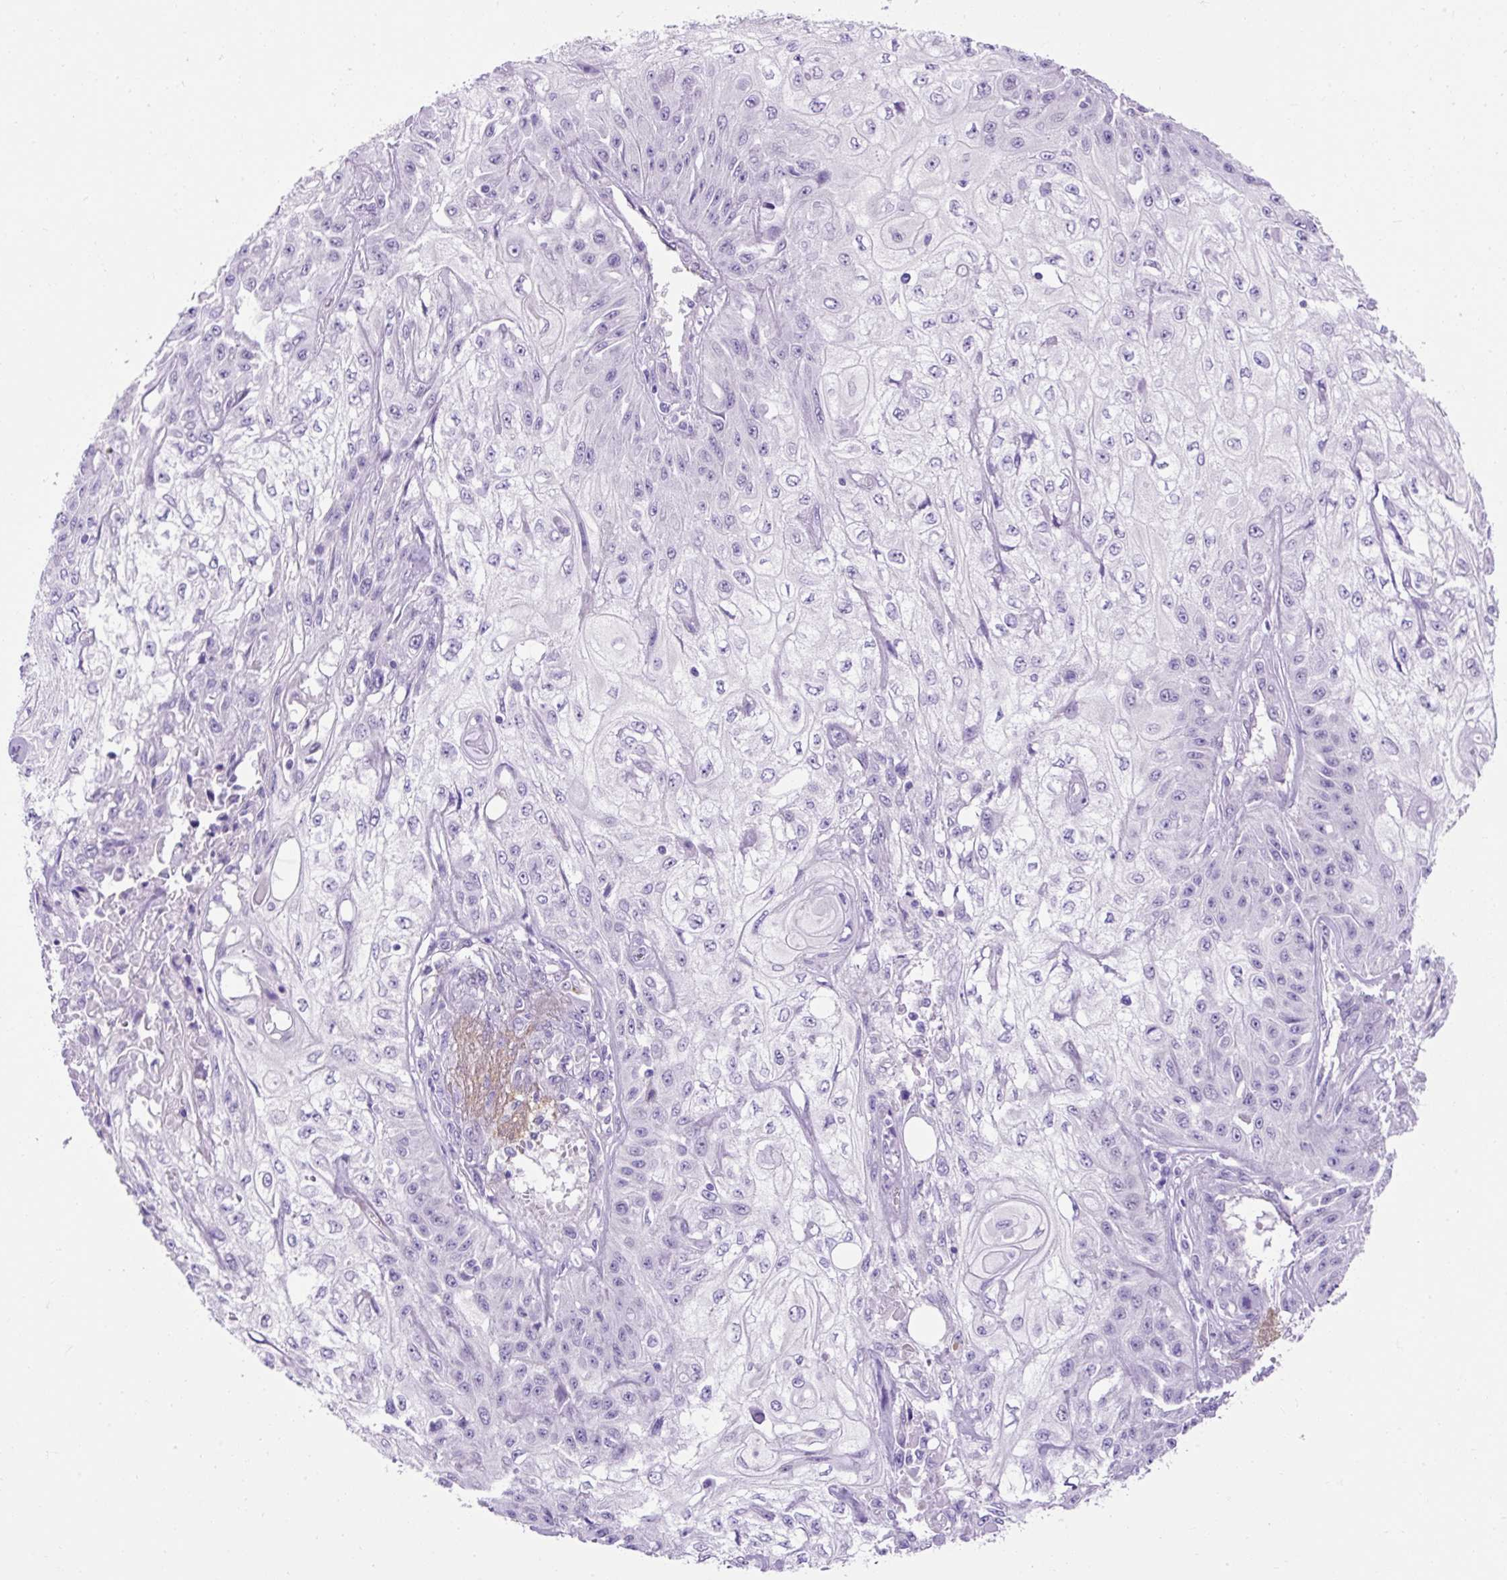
{"staining": {"intensity": "negative", "quantity": "none", "location": "none"}, "tissue": "skin cancer", "cell_type": "Tumor cells", "image_type": "cancer", "snomed": [{"axis": "morphology", "description": "Squamous cell carcinoma, NOS"}, {"axis": "morphology", "description": "Squamous cell carcinoma, metastatic, NOS"}, {"axis": "topography", "description": "Skin"}, {"axis": "topography", "description": "Lymph node"}], "caption": "This is an immunohistochemistry photomicrograph of squamous cell carcinoma (skin). There is no positivity in tumor cells.", "gene": "KRT12", "patient": {"sex": "male", "age": 75}}